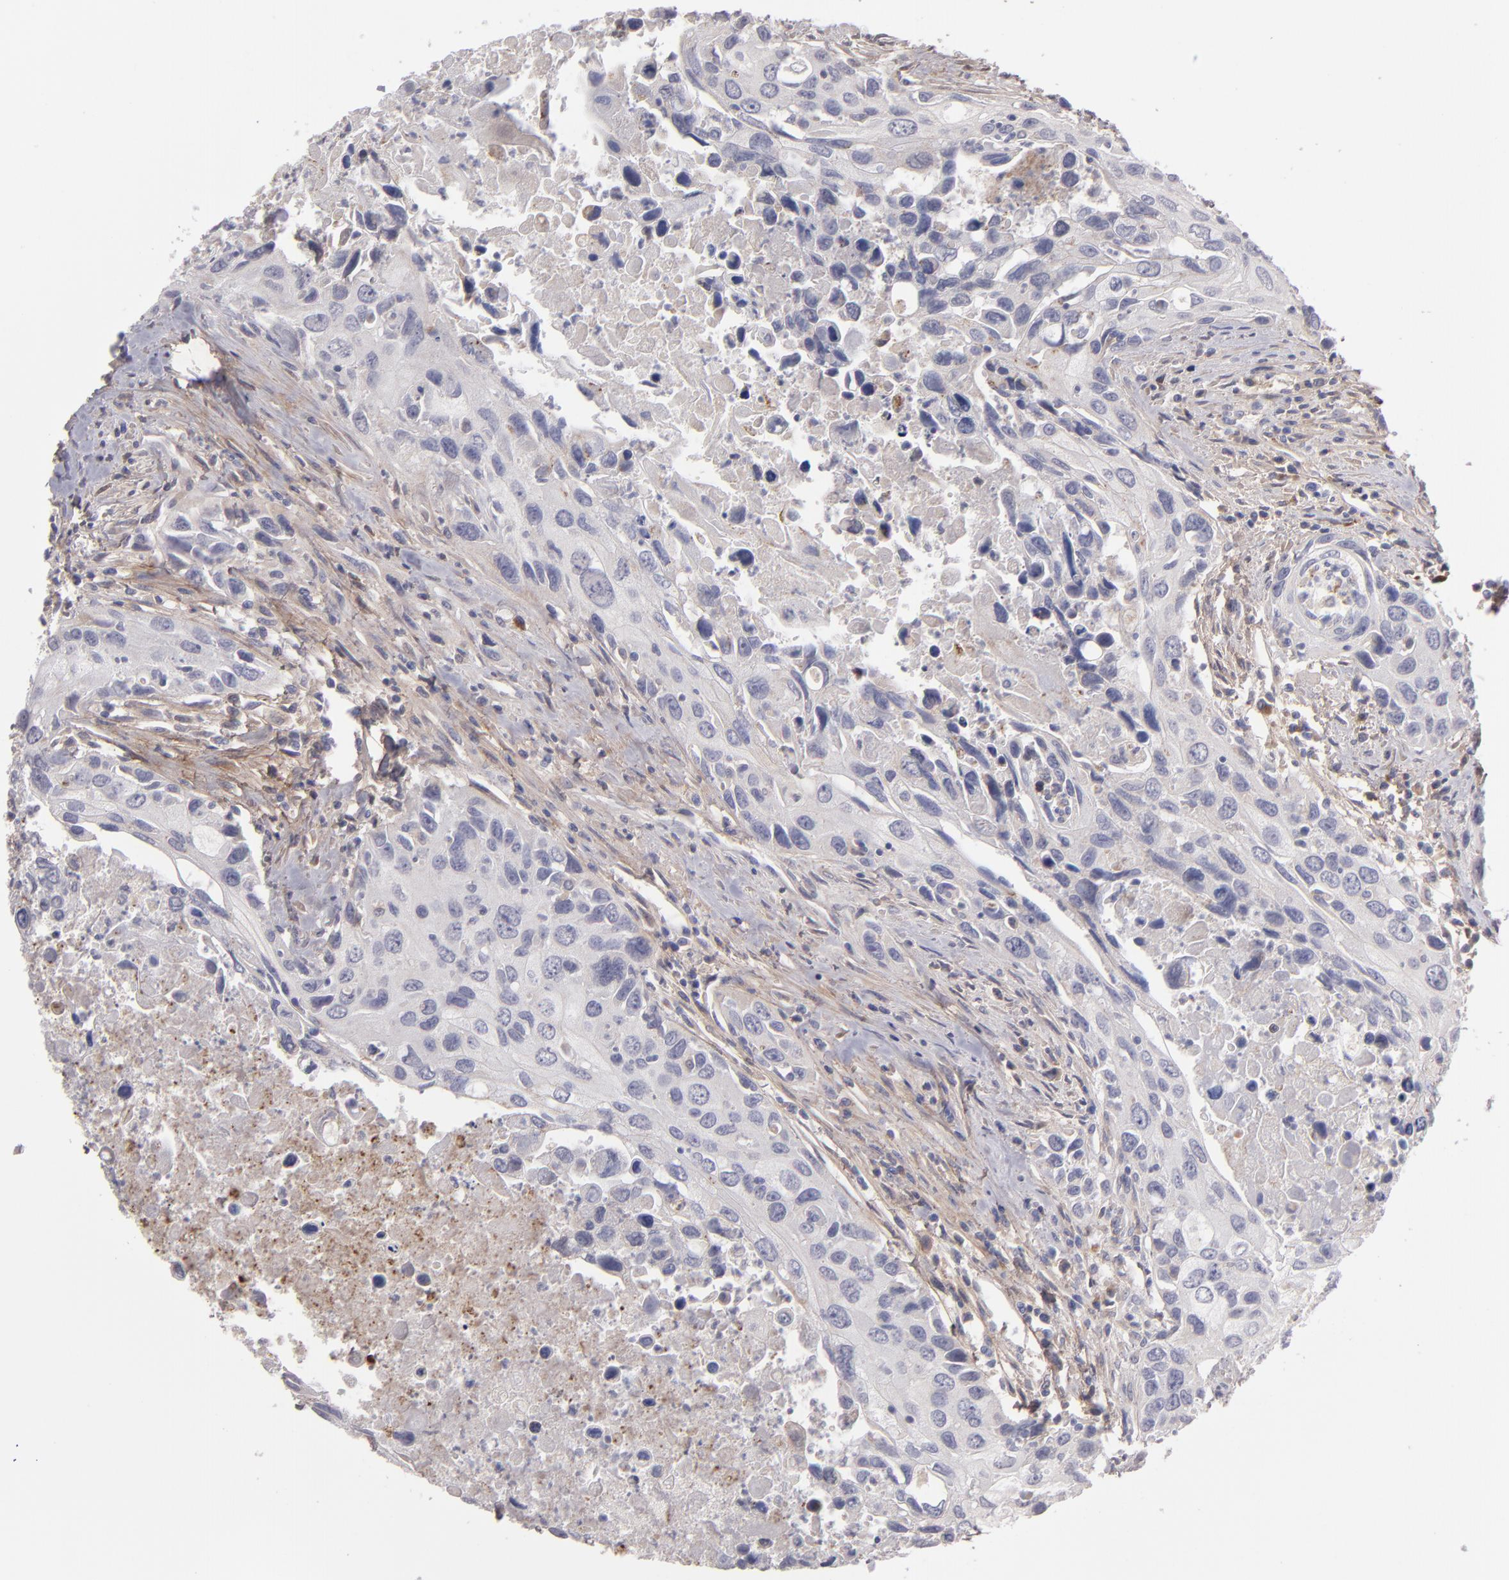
{"staining": {"intensity": "negative", "quantity": "none", "location": "none"}, "tissue": "urothelial cancer", "cell_type": "Tumor cells", "image_type": "cancer", "snomed": [{"axis": "morphology", "description": "Urothelial carcinoma, High grade"}, {"axis": "topography", "description": "Urinary bladder"}], "caption": "Urothelial carcinoma (high-grade) was stained to show a protein in brown. There is no significant staining in tumor cells.", "gene": "IL12A", "patient": {"sex": "male", "age": 71}}